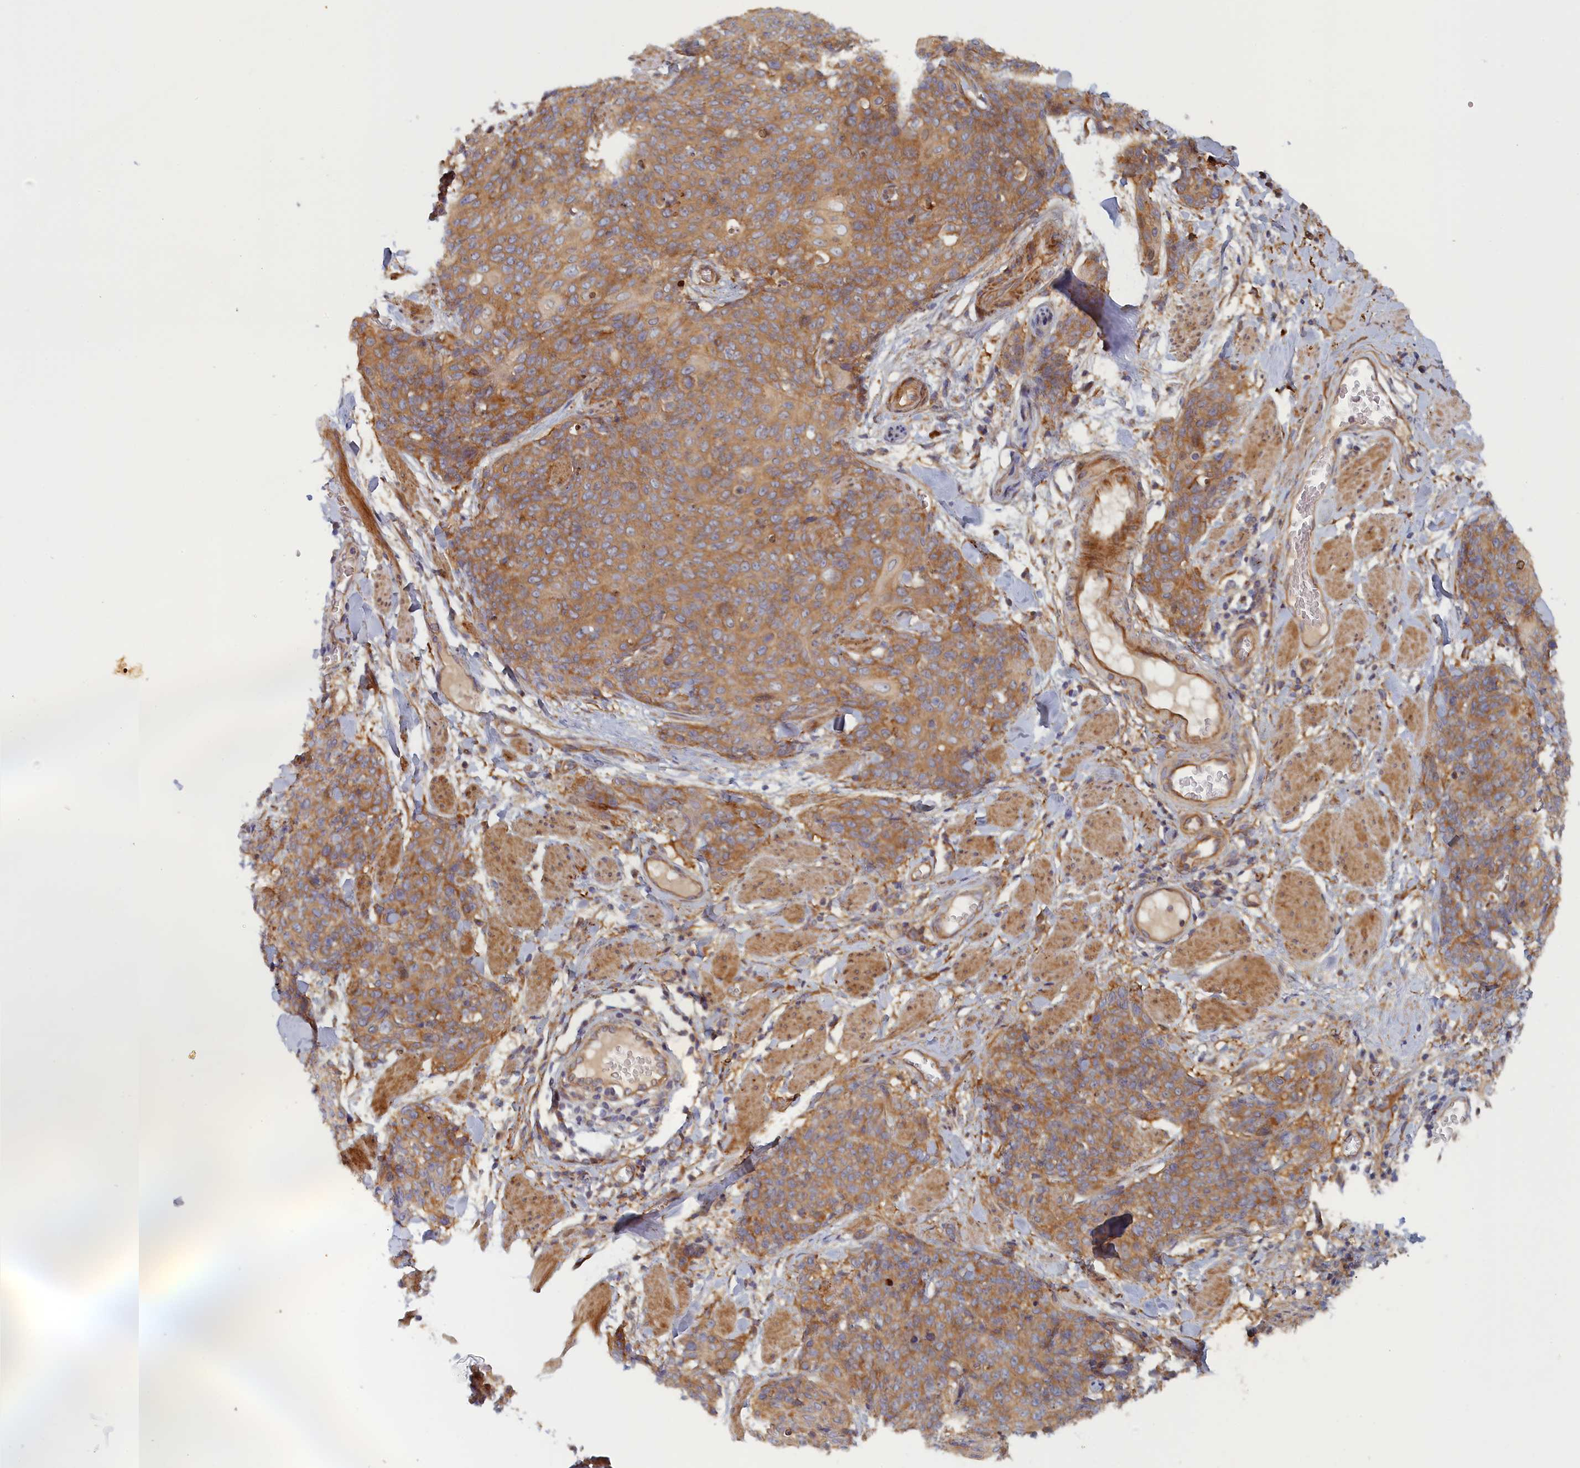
{"staining": {"intensity": "moderate", "quantity": ">75%", "location": "cytoplasmic/membranous"}, "tissue": "skin cancer", "cell_type": "Tumor cells", "image_type": "cancer", "snomed": [{"axis": "morphology", "description": "Squamous cell carcinoma, NOS"}, {"axis": "topography", "description": "Skin"}, {"axis": "topography", "description": "Vulva"}], "caption": "A brown stain shows moderate cytoplasmic/membranous positivity of a protein in human skin cancer tumor cells.", "gene": "TMEM196", "patient": {"sex": "female", "age": 85}}